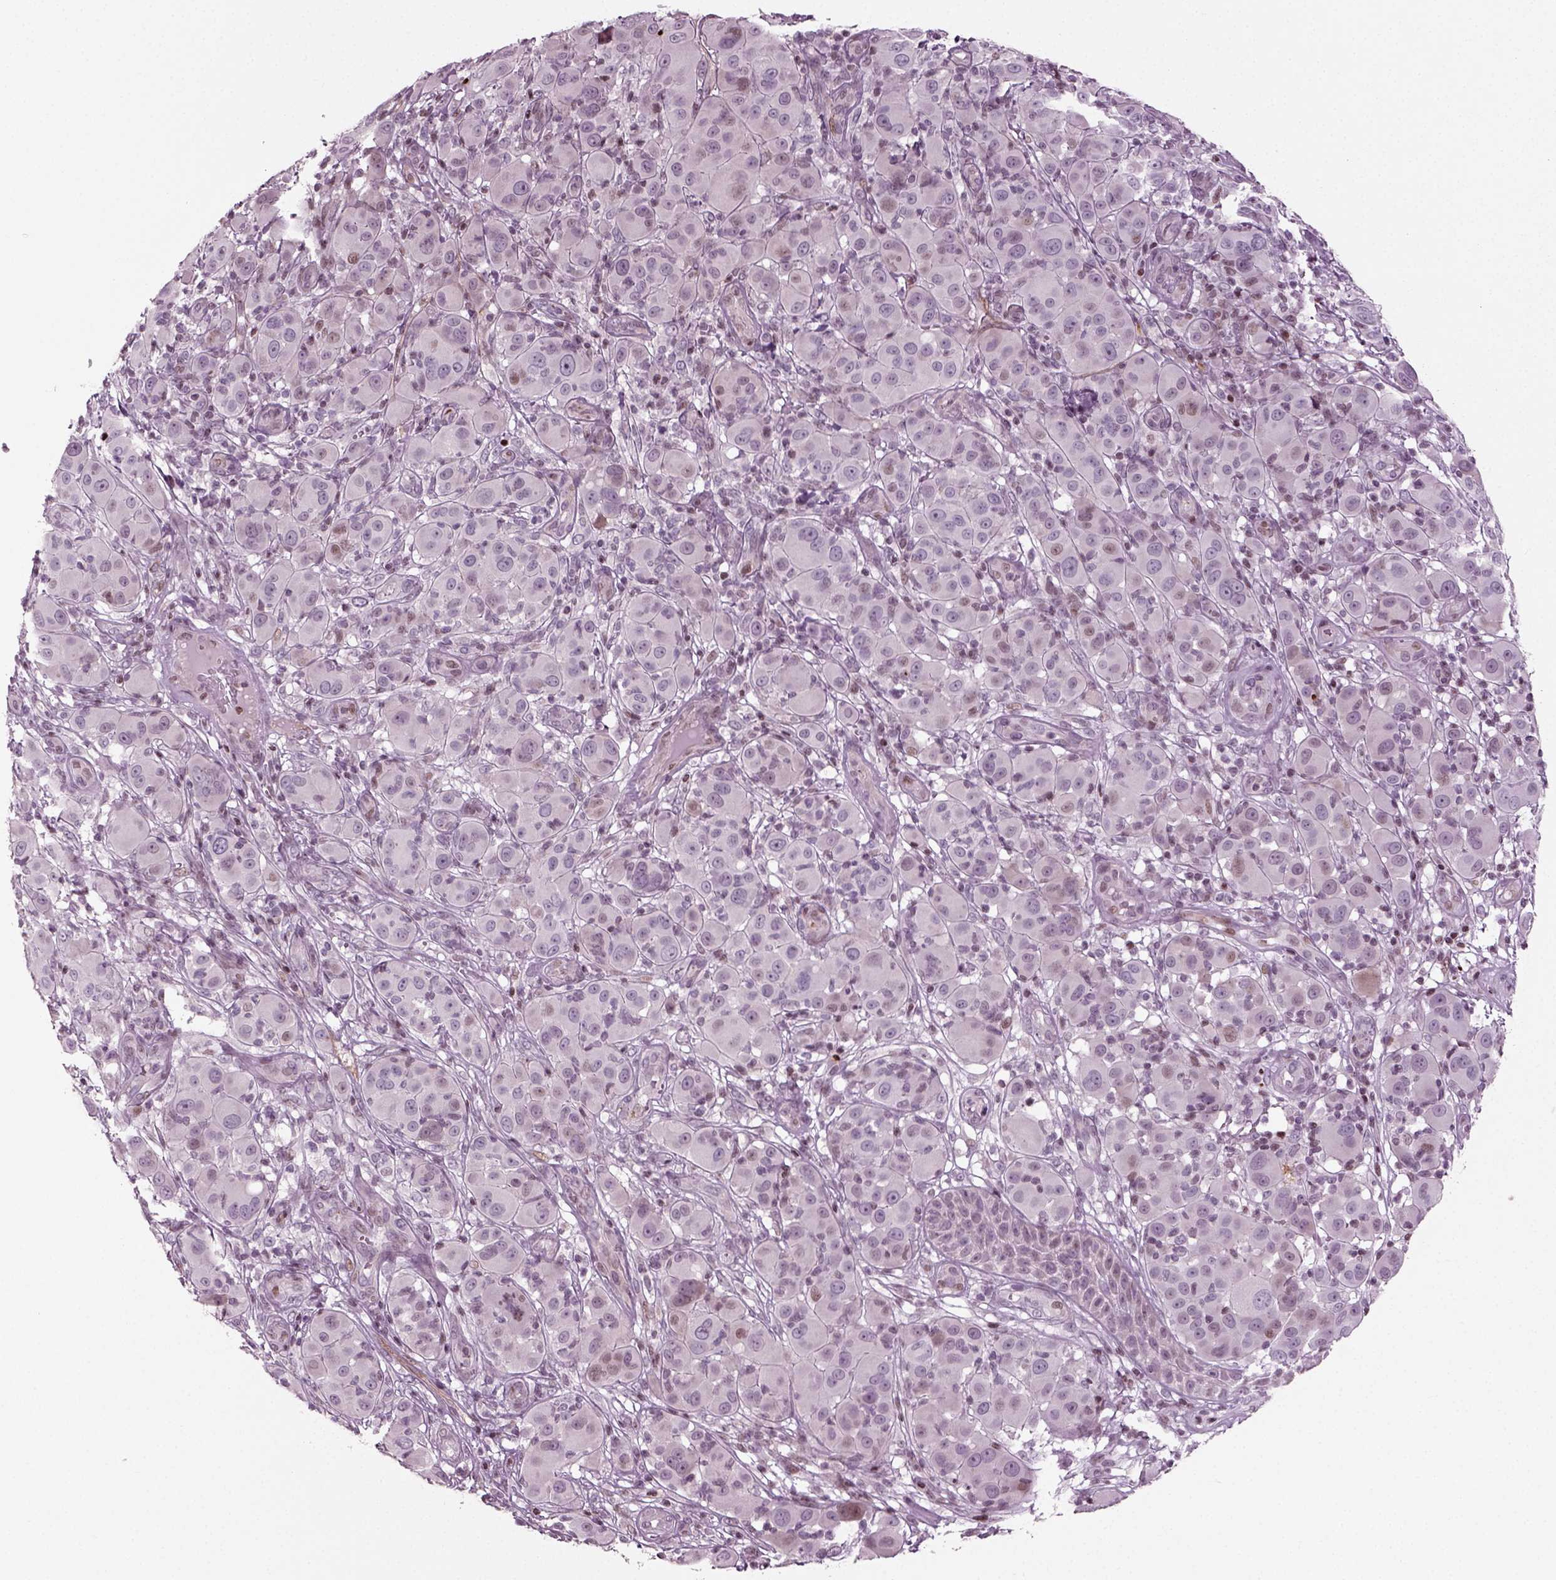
{"staining": {"intensity": "weak", "quantity": "<25%", "location": "nuclear"}, "tissue": "melanoma", "cell_type": "Tumor cells", "image_type": "cancer", "snomed": [{"axis": "morphology", "description": "Malignant melanoma, NOS"}, {"axis": "topography", "description": "Skin"}], "caption": "IHC of malignant melanoma demonstrates no staining in tumor cells.", "gene": "HEYL", "patient": {"sex": "female", "age": 87}}